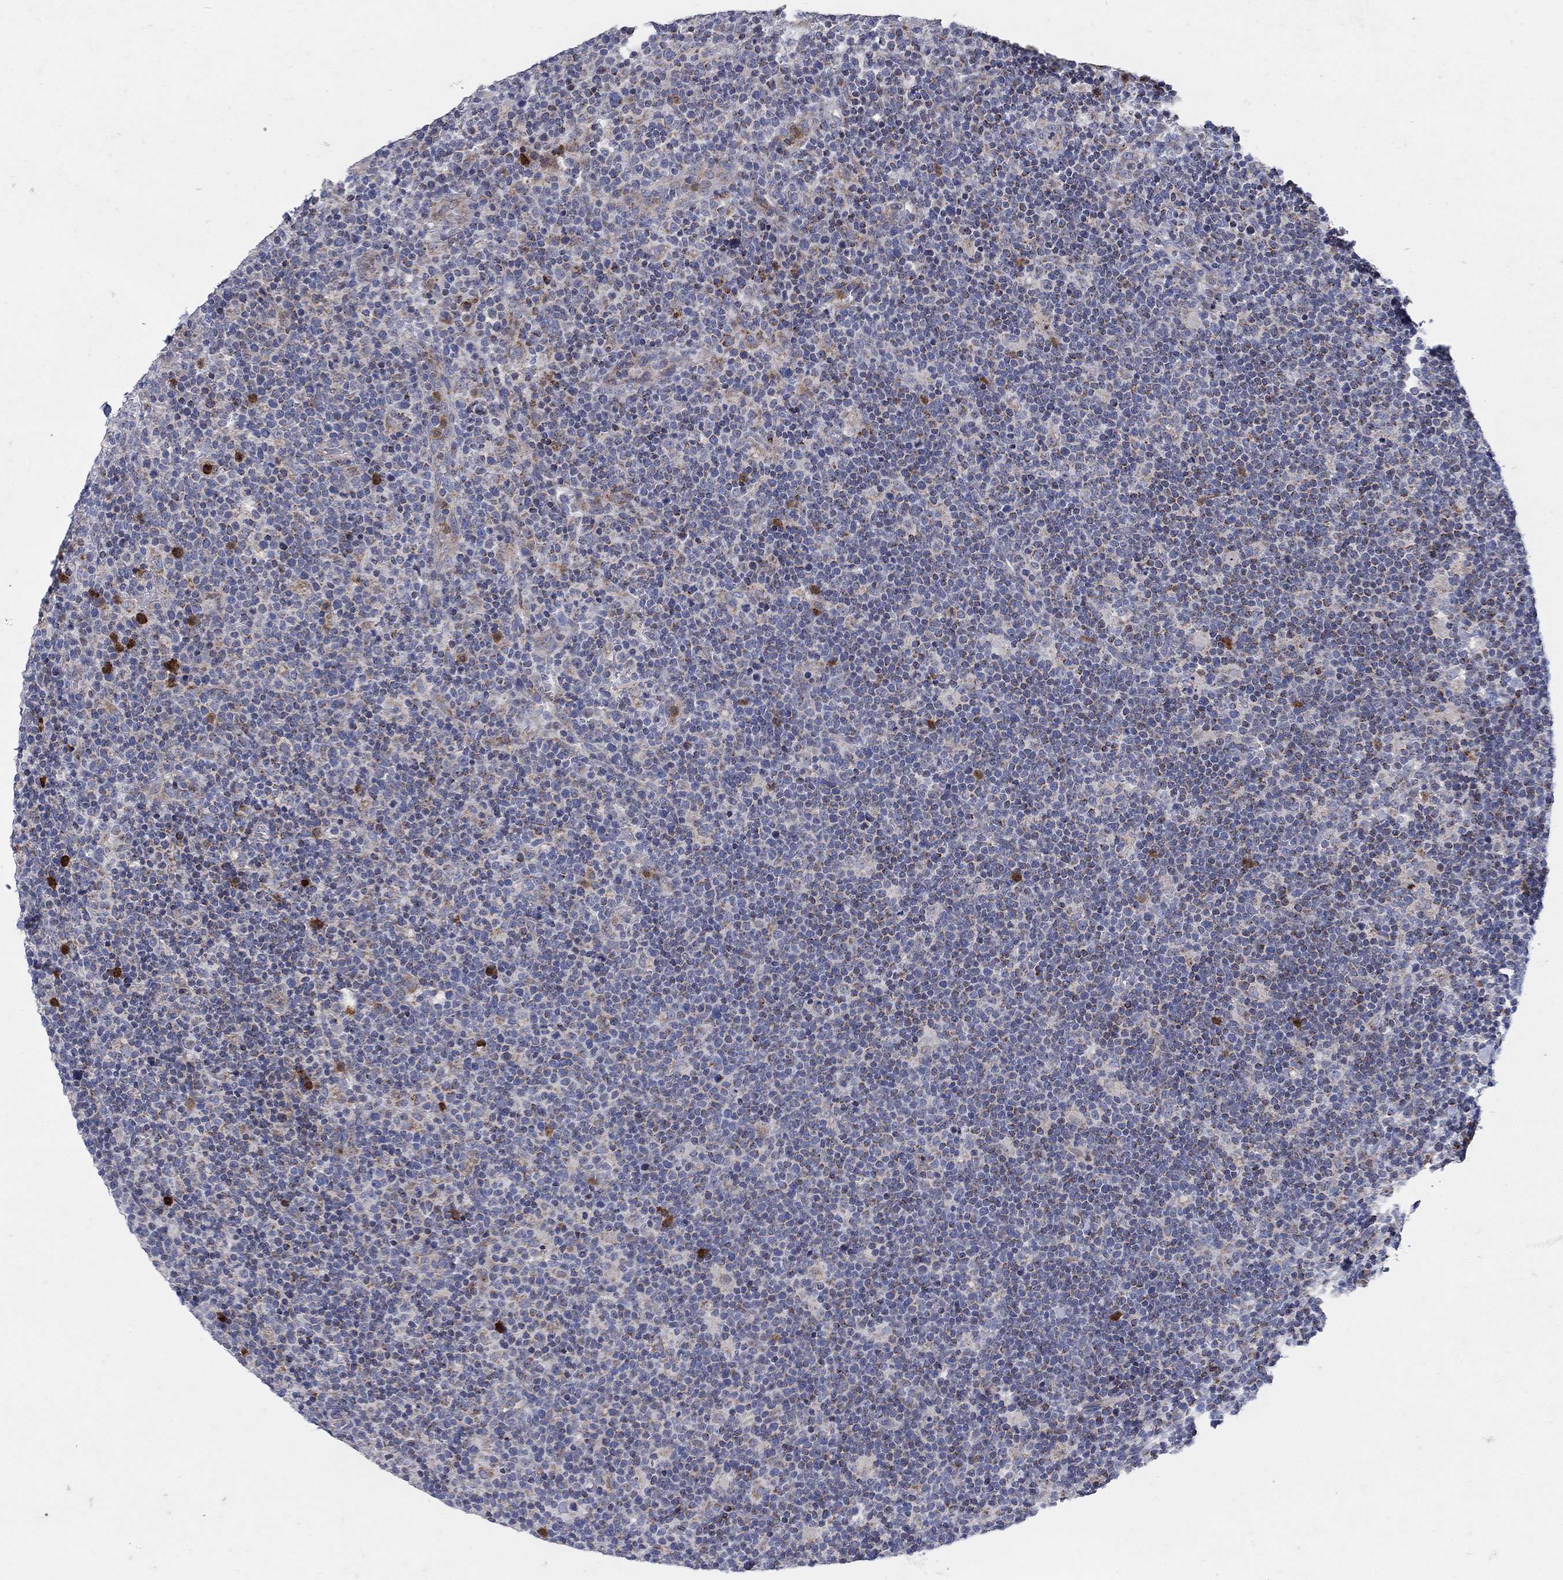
{"staining": {"intensity": "weak", "quantity": "25%-75%", "location": "cytoplasmic/membranous"}, "tissue": "lymphoma", "cell_type": "Tumor cells", "image_type": "cancer", "snomed": [{"axis": "morphology", "description": "Malignant lymphoma, non-Hodgkin's type, High grade"}, {"axis": "topography", "description": "Lymph node"}], "caption": "Lymphoma stained with DAB immunohistochemistry displays low levels of weak cytoplasmic/membranous positivity in approximately 25%-75% of tumor cells.", "gene": "HMX2", "patient": {"sex": "male", "age": 61}}